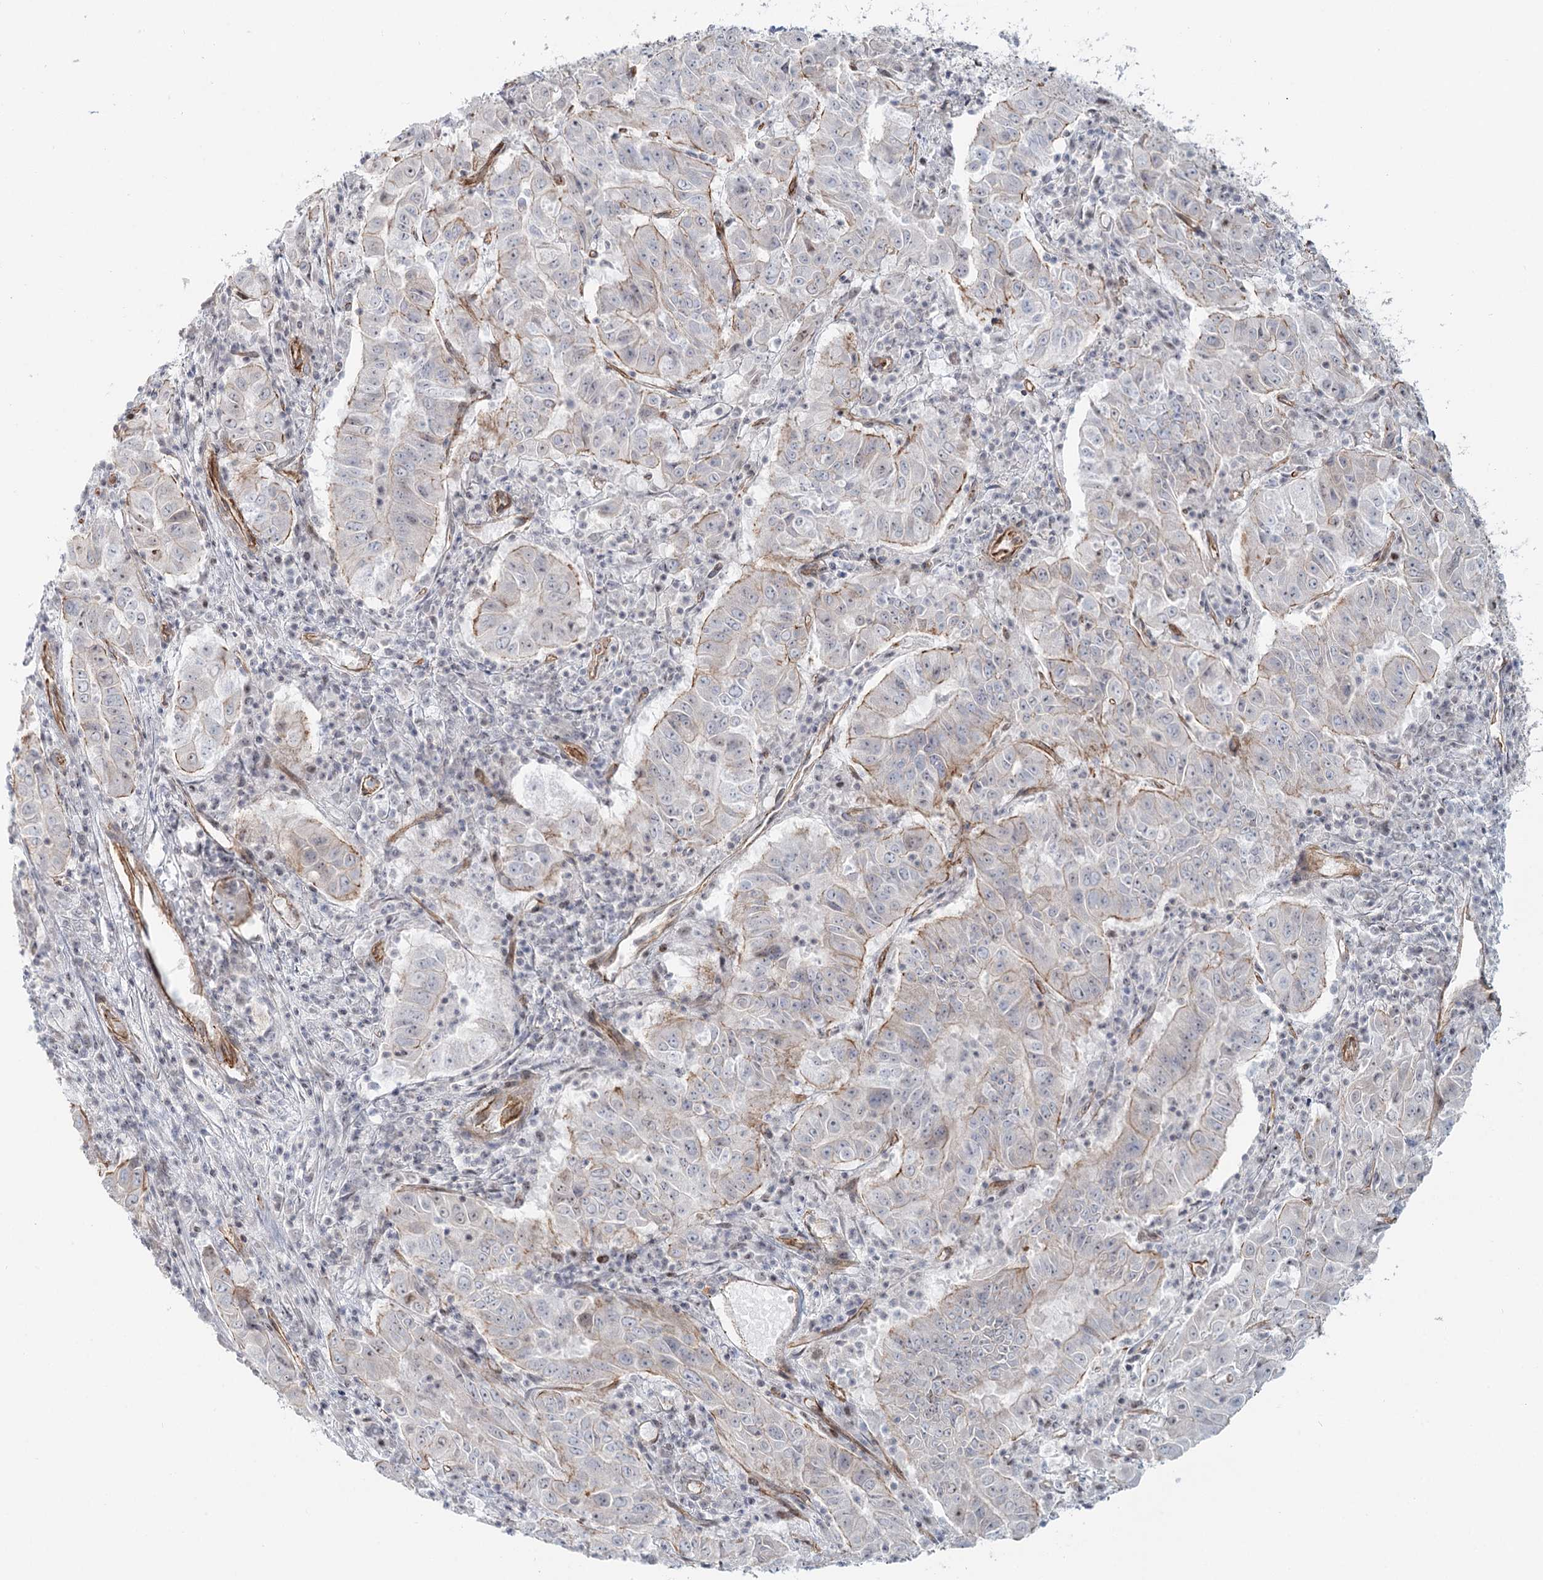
{"staining": {"intensity": "weak", "quantity": "25%-75%", "location": "cytoplasmic/membranous"}, "tissue": "pancreatic cancer", "cell_type": "Tumor cells", "image_type": "cancer", "snomed": [{"axis": "morphology", "description": "Adenocarcinoma, NOS"}, {"axis": "topography", "description": "Pancreas"}], "caption": "Immunohistochemical staining of human pancreatic cancer reveals weak cytoplasmic/membranous protein positivity in about 25%-75% of tumor cells. The staining is performed using DAB (3,3'-diaminobenzidine) brown chromogen to label protein expression. The nuclei are counter-stained blue using hematoxylin.", "gene": "ZFYVE28", "patient": {"sex": "male", "age": 63}}